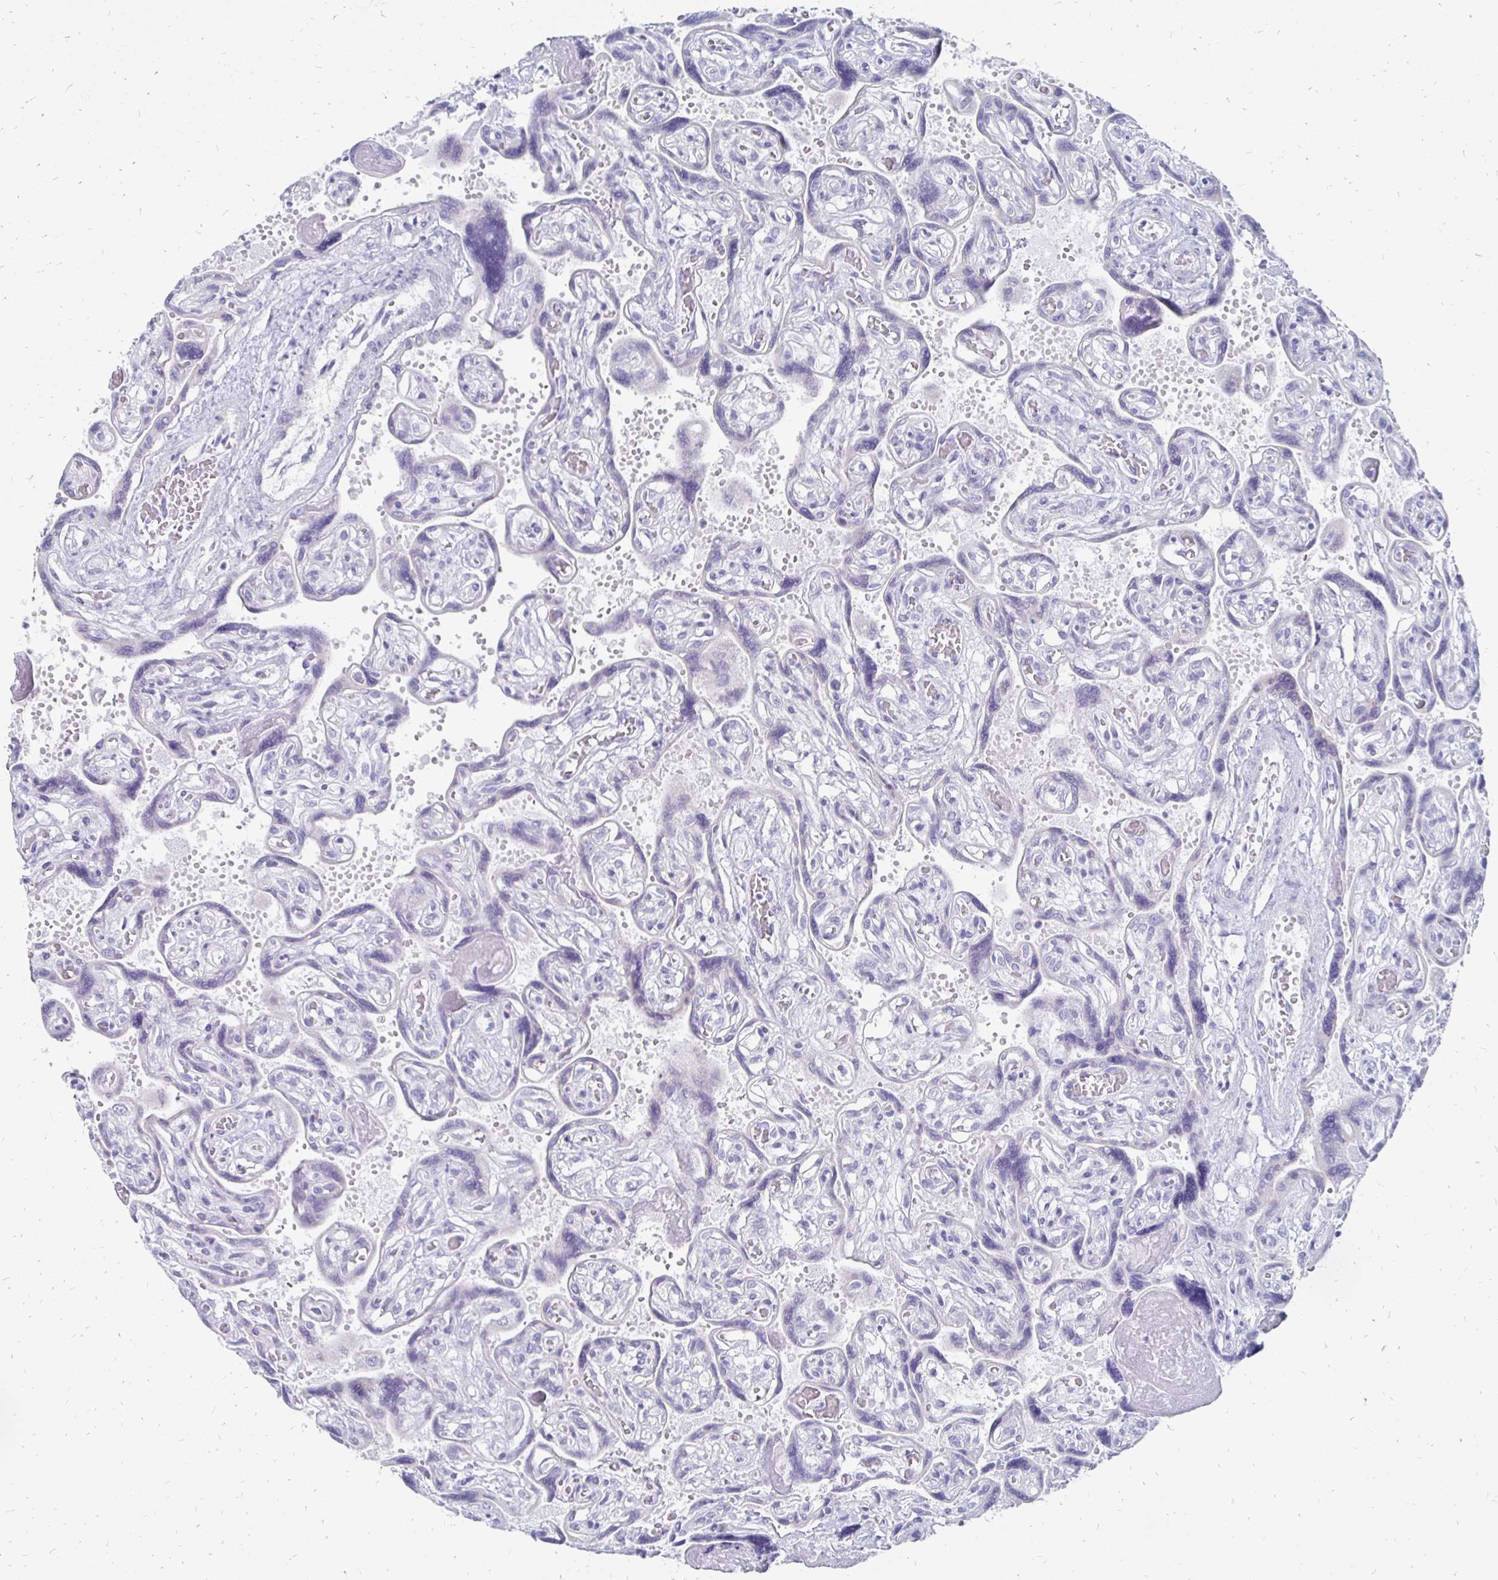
{"staining": {"intensity": "negative", "quantity": "none", "location": "none"}, "tissue": "placenta", "cell_type": "Decidual cells", "image_type": "normal", "snomed": [{"axis": "morphology", "description": "Normal tissue, NOS"}, {"axis": "topography", "description": "Placenta"}], "caption": "This histopathology image is of benign placenta stained with IHC to label a protein in brown with the nuclei are counter-stained blue. There is no staining in decidual cells. The staining was performed using DAB (3,3'-diaminobenzidine) to visualize the protein expression in brown, while the nuclei were stained in blue with hematoxylin (Magnification: 20x).", "gene": "SYCP3", "patient": {"sex": "female", "age": 32}}